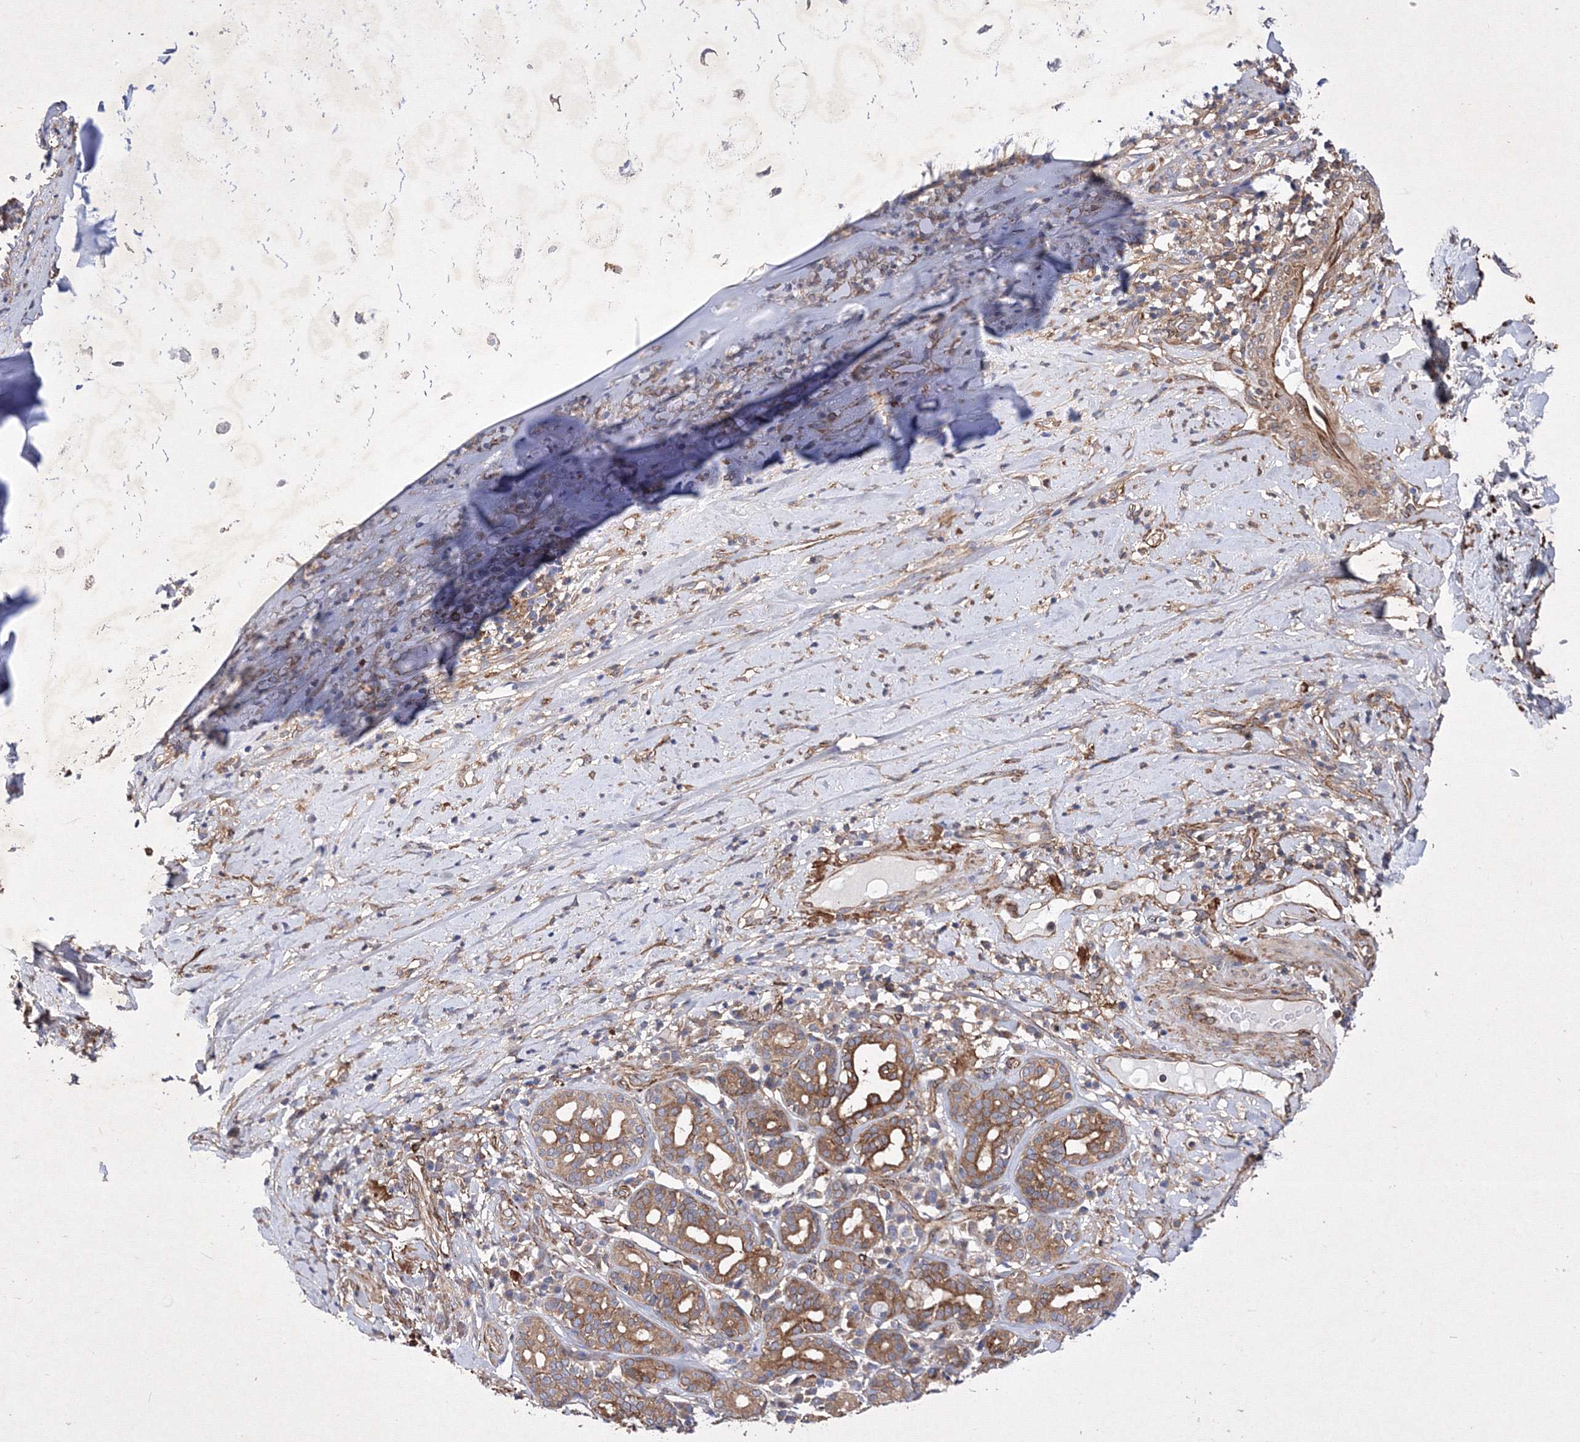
{"staining": {"intensity": "weak", "quantity": "25%-75%", "location": "cytoplasmic/membranous"}, "tissue": "adipose tissue", "cell_type": "Adipocytes", "image_type": "normal", "snomed": [{"axis": "morphology", "description": "Normal tissue, NOS"}, {"axis": "morphology", "description": "Basal cell carcinoma"}, {"axis": "topography", "description": "Cartilage tissue"}, {"axis": "topography", "description": "Nasopharynx"}, {"axis": "topography", "description": "Oral tissue"}], "caption": "Protein expression analysis of unremarkable adipose tissue exhibits weak cytoplasmic/membranous expression in about 25%-75% of adipocytes. The staining was performed using DAB (3,3'-diaminobenzidine), with brown indicating positive protein expression. Nuclei are stained blue with hematoxylin.", "gene": "SNX18", "patient": {"sex": "female", "age": 77}}